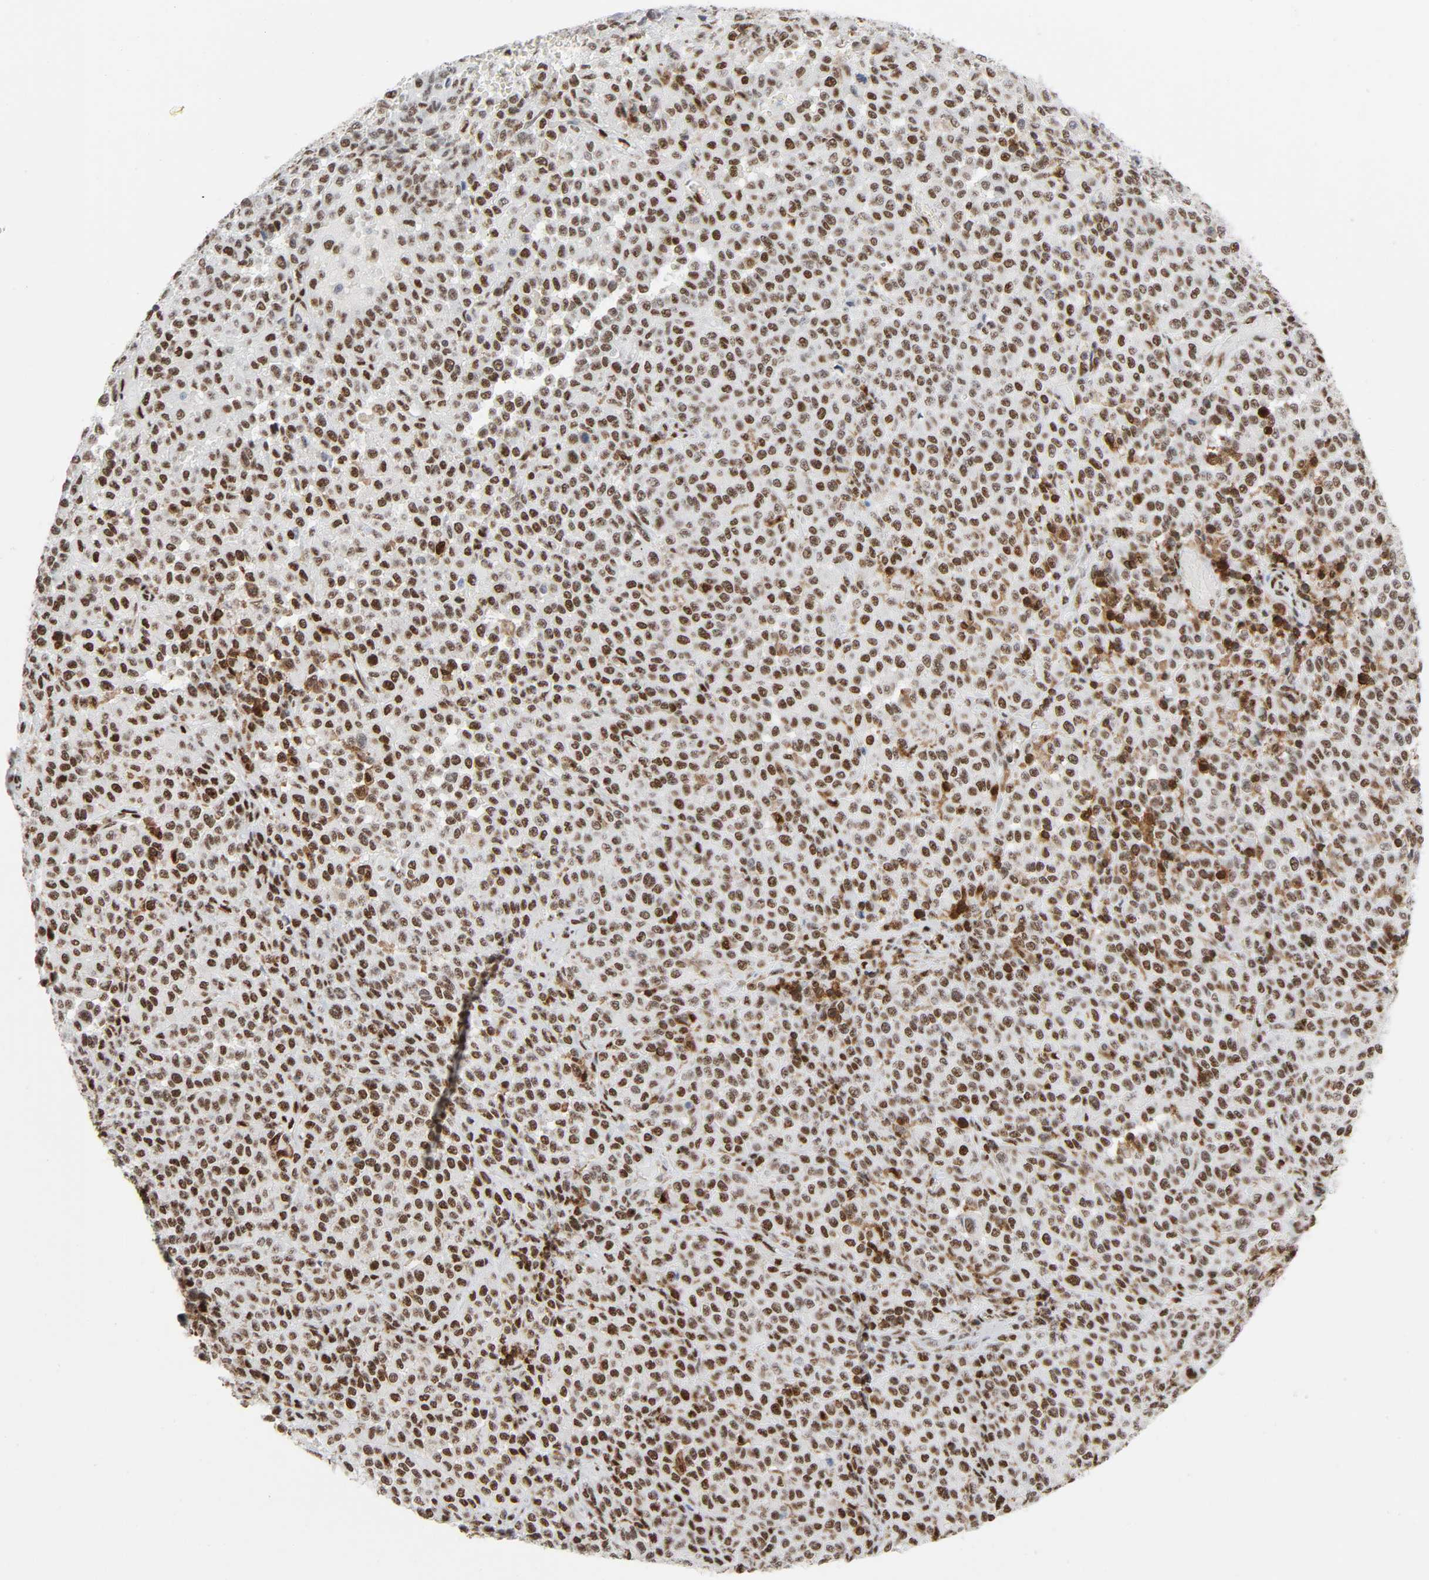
{"staining": {"intensity": "moderate", "quantity": ">75%", "location": "nuclear"}, "tissue": "melanoma", "cell_type": "Tumor cells", "image_type": "cancer", "snomed": [{"axis": "morphology", "description": "Malignant melanoma, Metastatic site"}, {"axis": "topography", "description": "Pancreas"}], "caption": "Approximately >75% of tumor cells in human melanoma show moderate nuclear protein staining as visualized by brown immunohistochemical staining.", "gene": "WAS", "patient": {"sex": "female", "age": 30}}